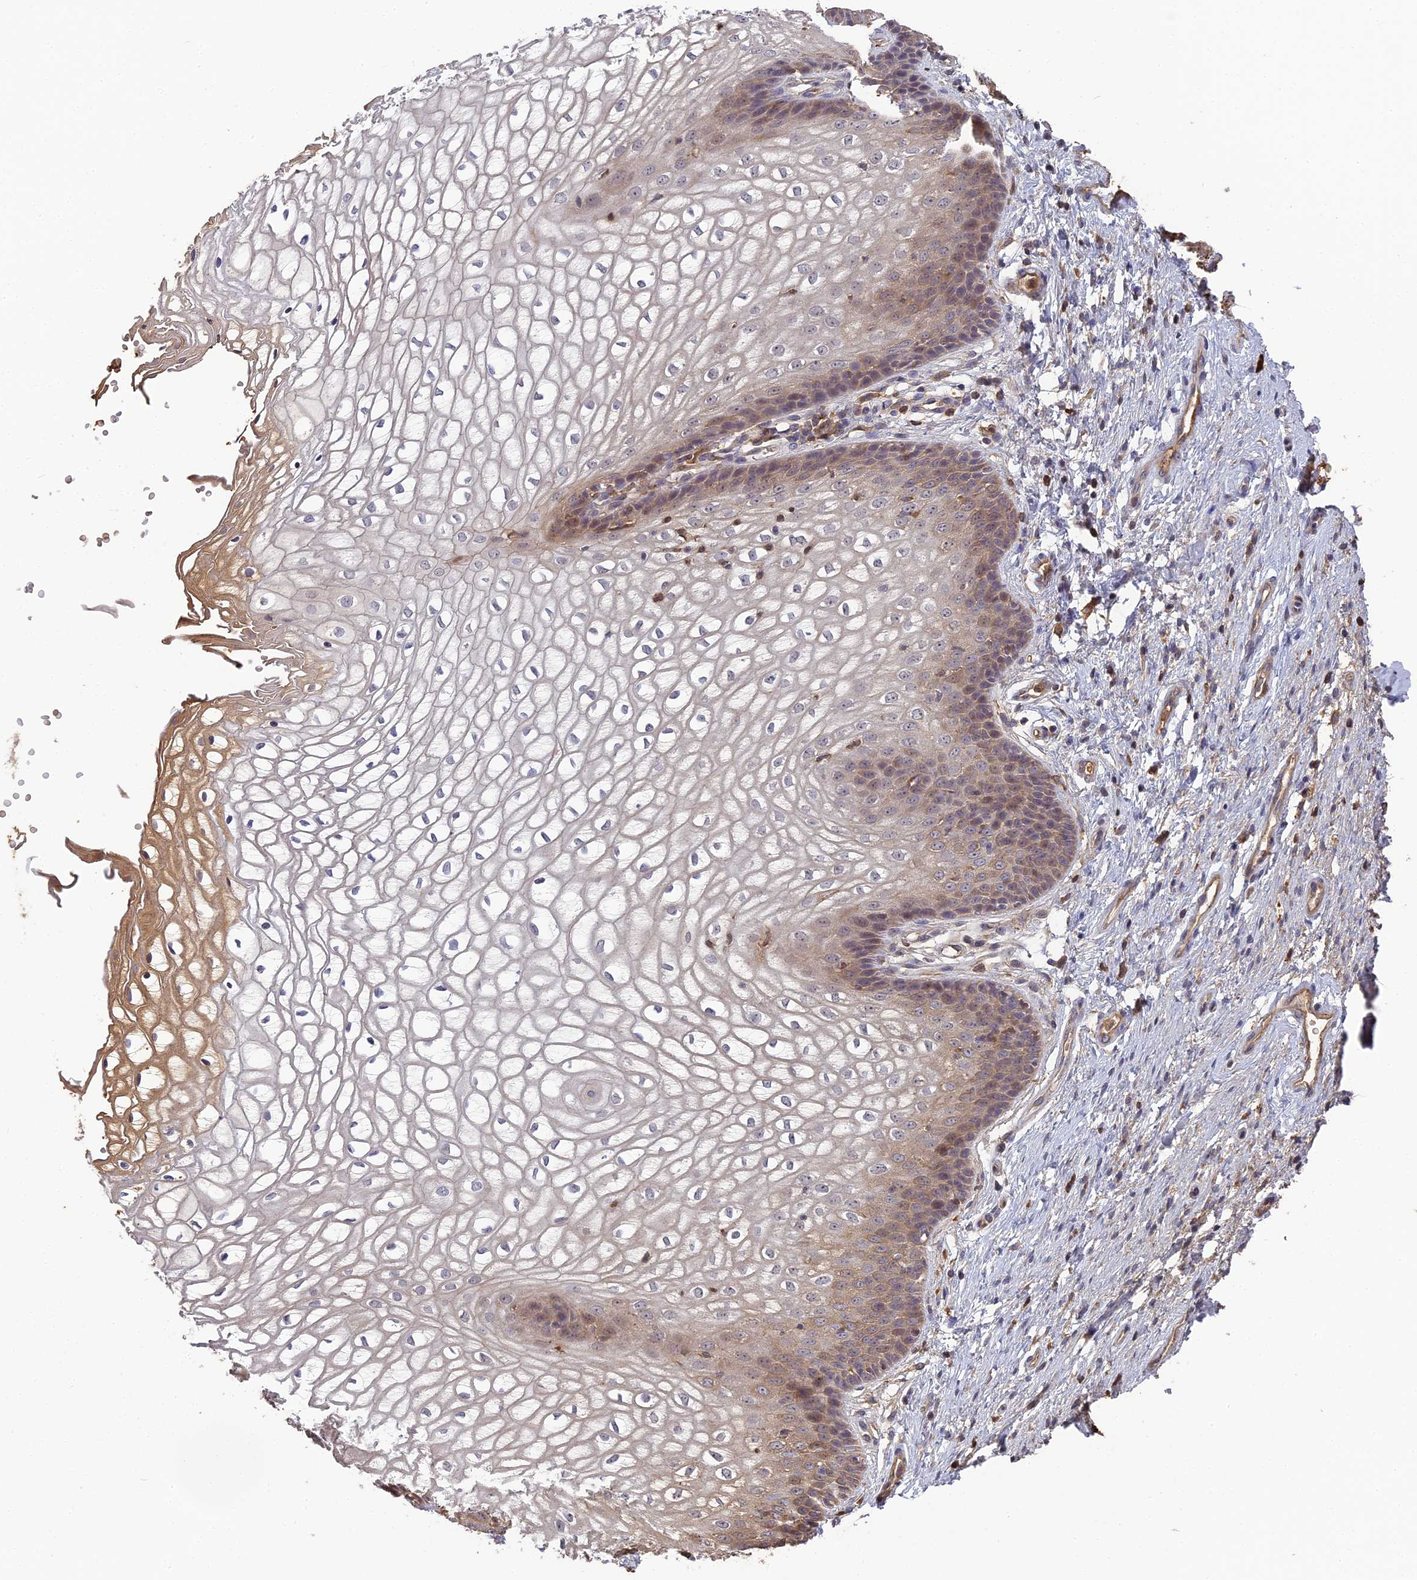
{"staining": {"intensity": "weak", "quantity": "25%-75%", "location": "cytoplasmic/membranous"}, "tissue": "vagina", "cell_type": "Squamous epithelial cells", "image_type": "normal", "snomed": [{"axis": "morphology", "description": "Normal tissue, NOS"}, {"axis": "topography", "description": "Vagina"}], "caption": "Human vagina stained with a brown dye demonstrates weak cytoplasmic/membranous positive expression in about 25%-75% of squamous epithelial cells.", "gene": "ERMAP", "patient": {"sex": "female", "age": 34}}